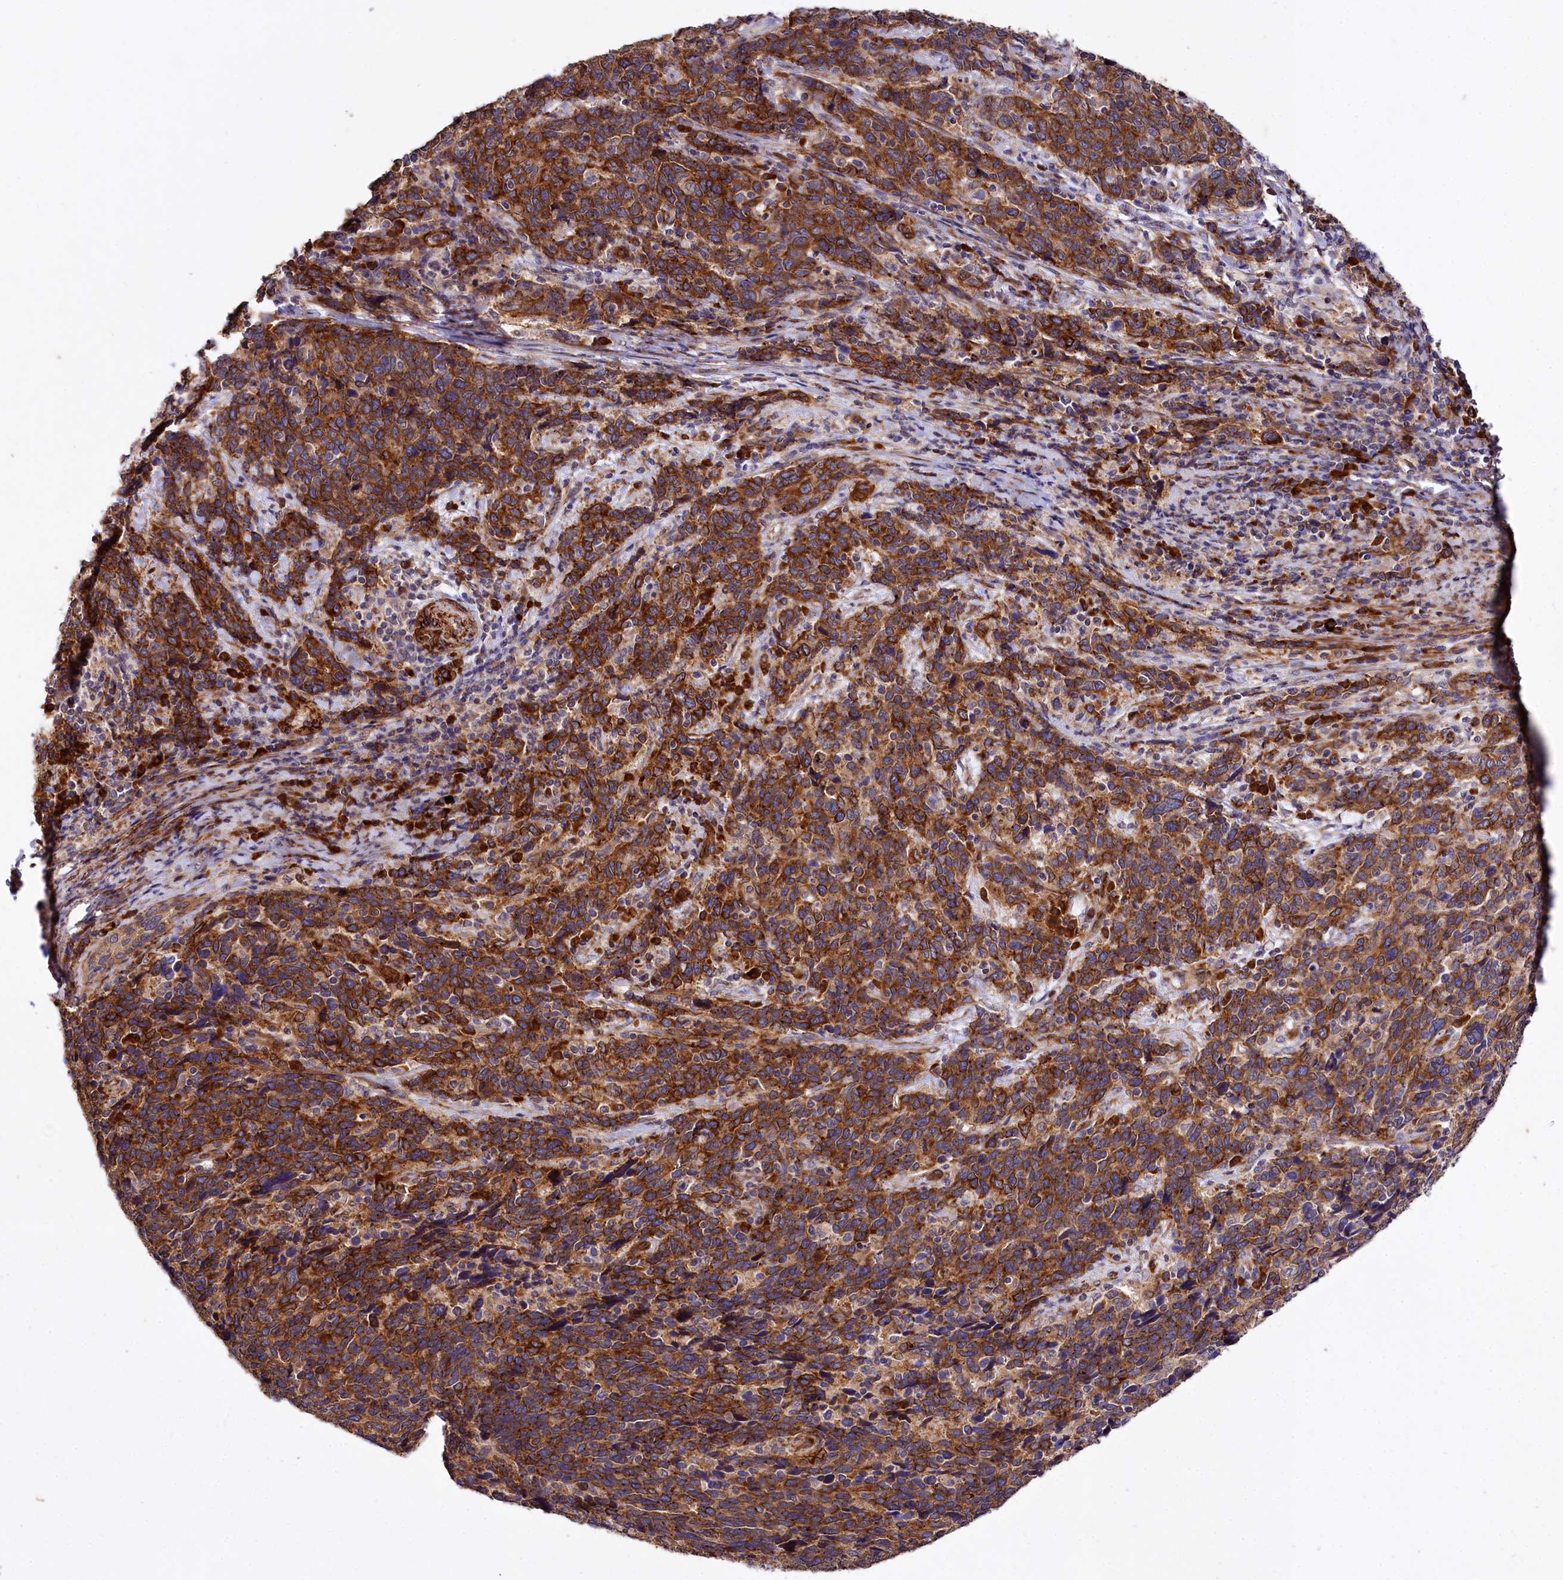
{"staining": {"intensity": "strong", "quantity": ">75%", "location": "cytoplasmic/membranous"}, "tissue": "cervical cancer", "cell_type": "Tumor cells", "image_type": "cancer", "snomed": [{"axis": "morphology", "description": "Squamous cell carcinoma, NOS"}, {"axis": "topography", "description": "Cervix"}], "caption": "DAB immunohistochemical staining of human cervical squamous cell carcinoma exhibits strong cytoplasmic/membranous protein expression in approximately >75% of tumor cells. Ihc stains the protein in brown and the nuclei are stained blue.", "gene": "SPATS2", "patient": {"sex": "female", "age": 41}}